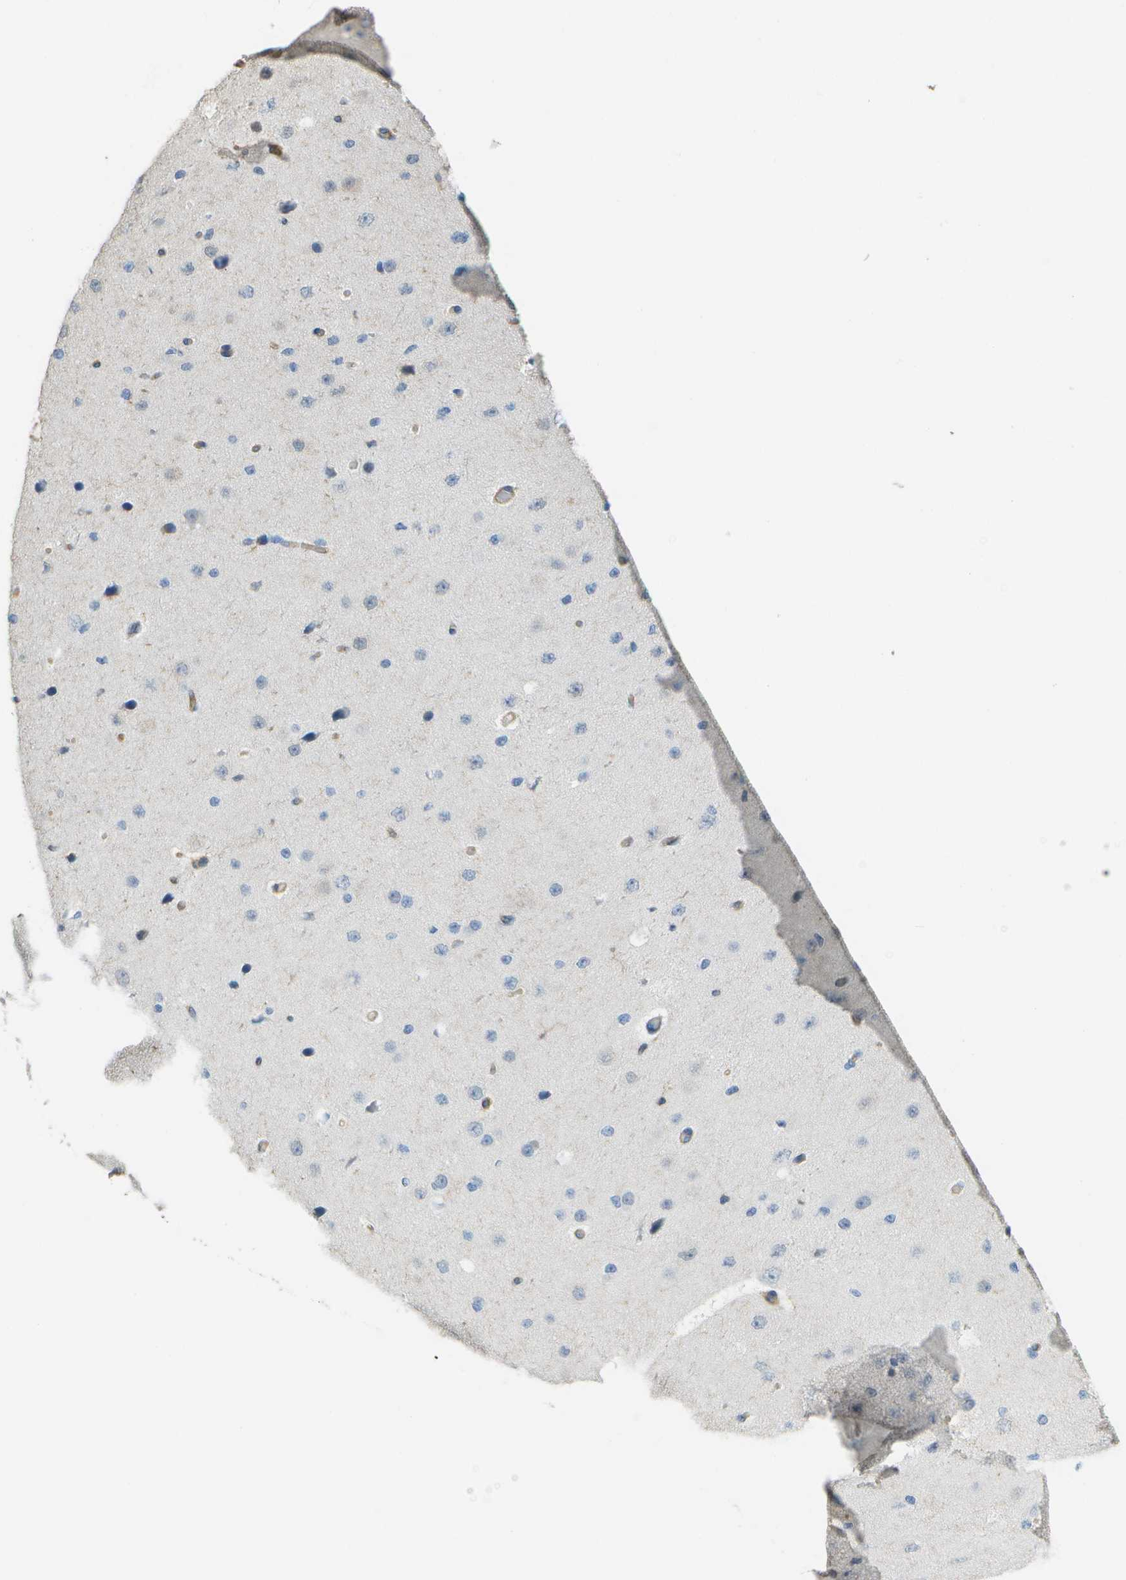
{"staining": {"intensity": "weak", "quantity": ">75%", "location": "cytoplasmic/membranous"}, "tissue": "cerebral cortex", "cell_type": "Endothelial cells", "image_type": "normal", "snomed": [{"axis": "morphology", "description": "Normal tissue, NOS"}, {"axis": "morphology", "description": "Developmental malformation"}, {"axis": "topography", "description": "Cerebral cortex"}], "caption": "Endothelial cells reveal weak cytoplasmic/membranous expression in approximately >75% of cells in unremarkable cerebral cortex.", "gene": "RCSD1", "patient": {"sex": "female", "age": 30}}